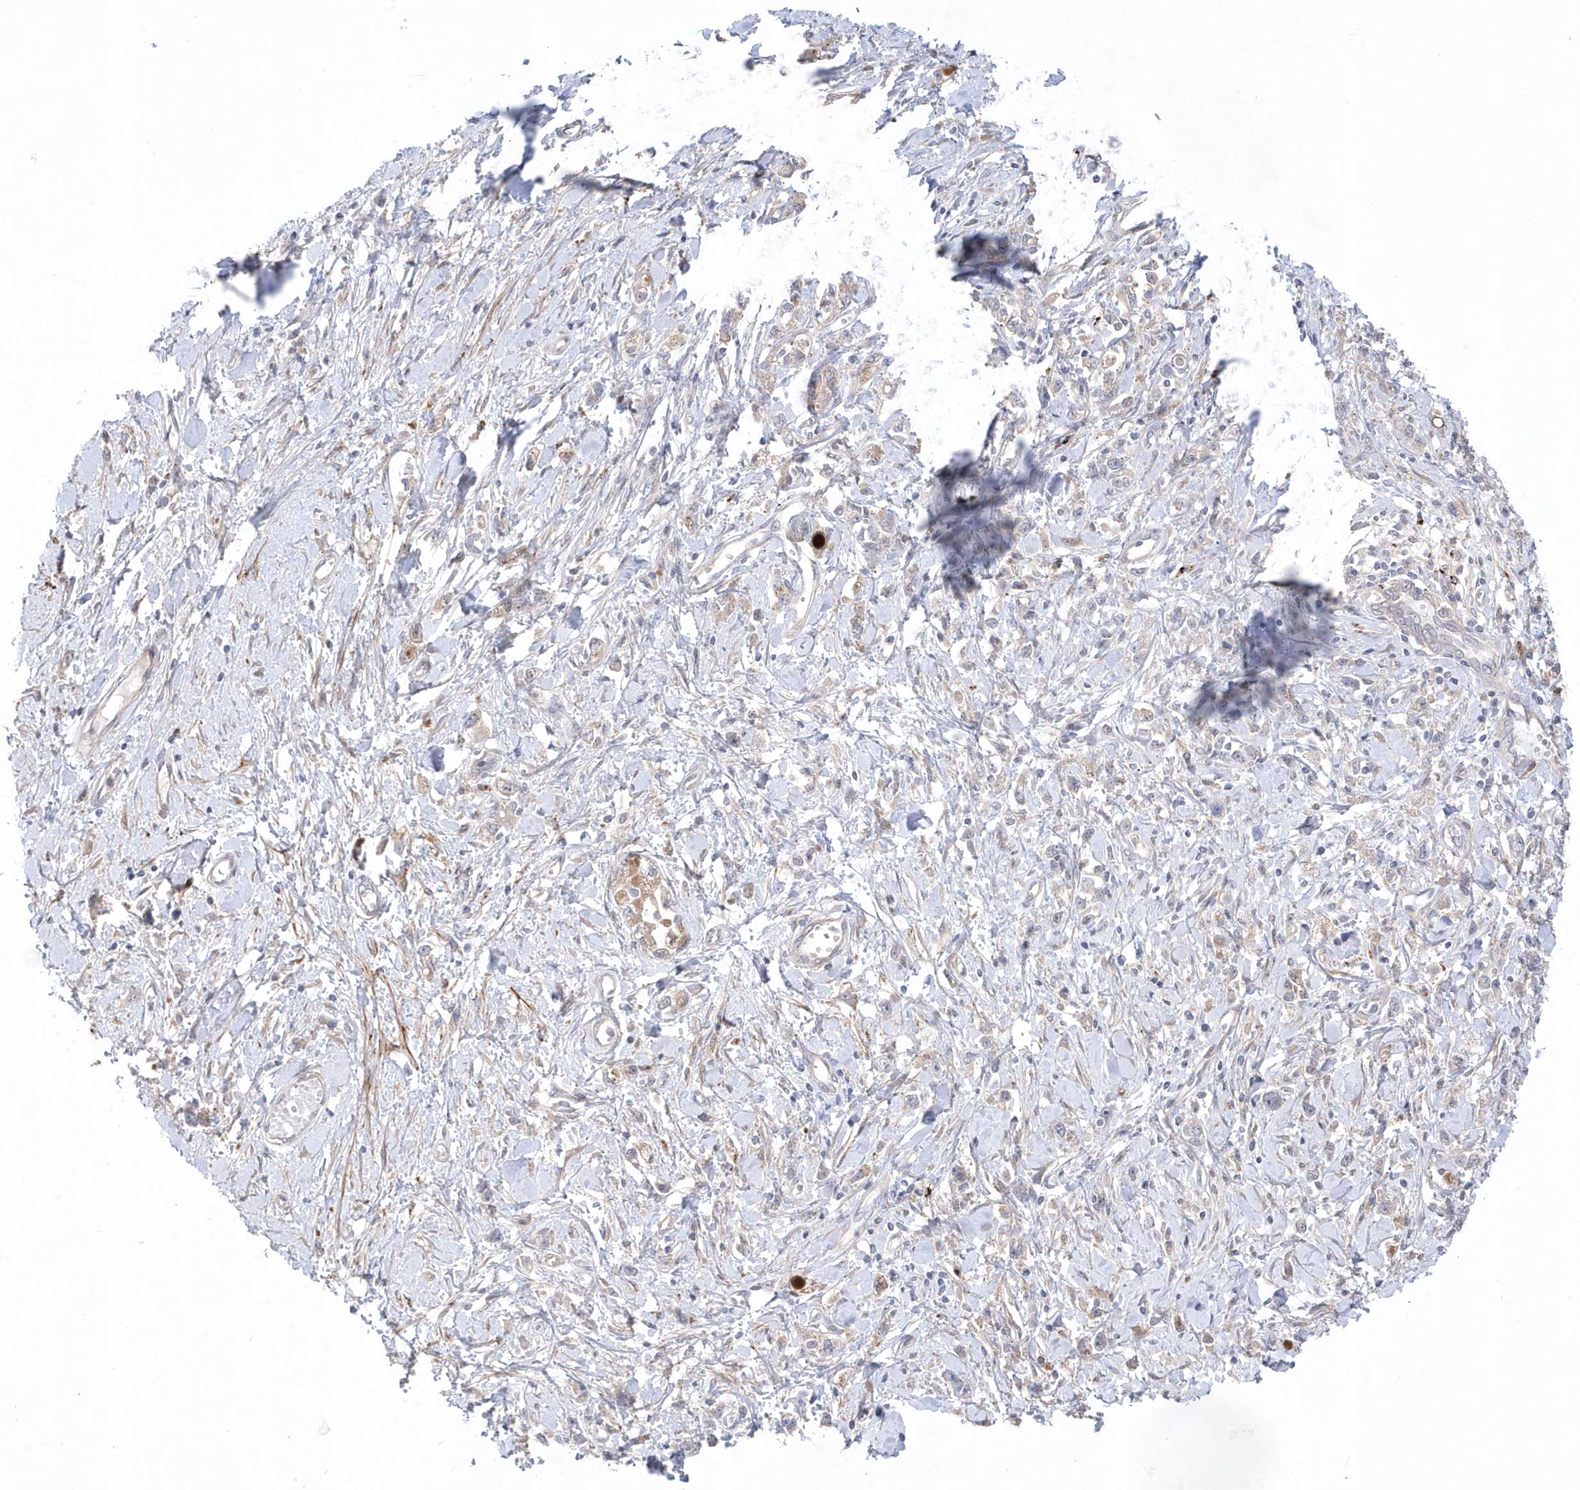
{"staining": {"intensity": "negative", "quantity": "none", "location": "none"}, "tissue": "stomach cancer", "cell_type": "Tumor cells", "image_type": "cancer", "snomed": [{"axis": "morphology", "description": "Adenocarcinoma, NOS"}, {"axis": "topography", "description": "Stomach"}], "caption": "The histopathology image reveals no staining of tumor cells in stomach cancer.", "gene": "ANAPC1", "patient": {"sex": "female", "age": 76}}